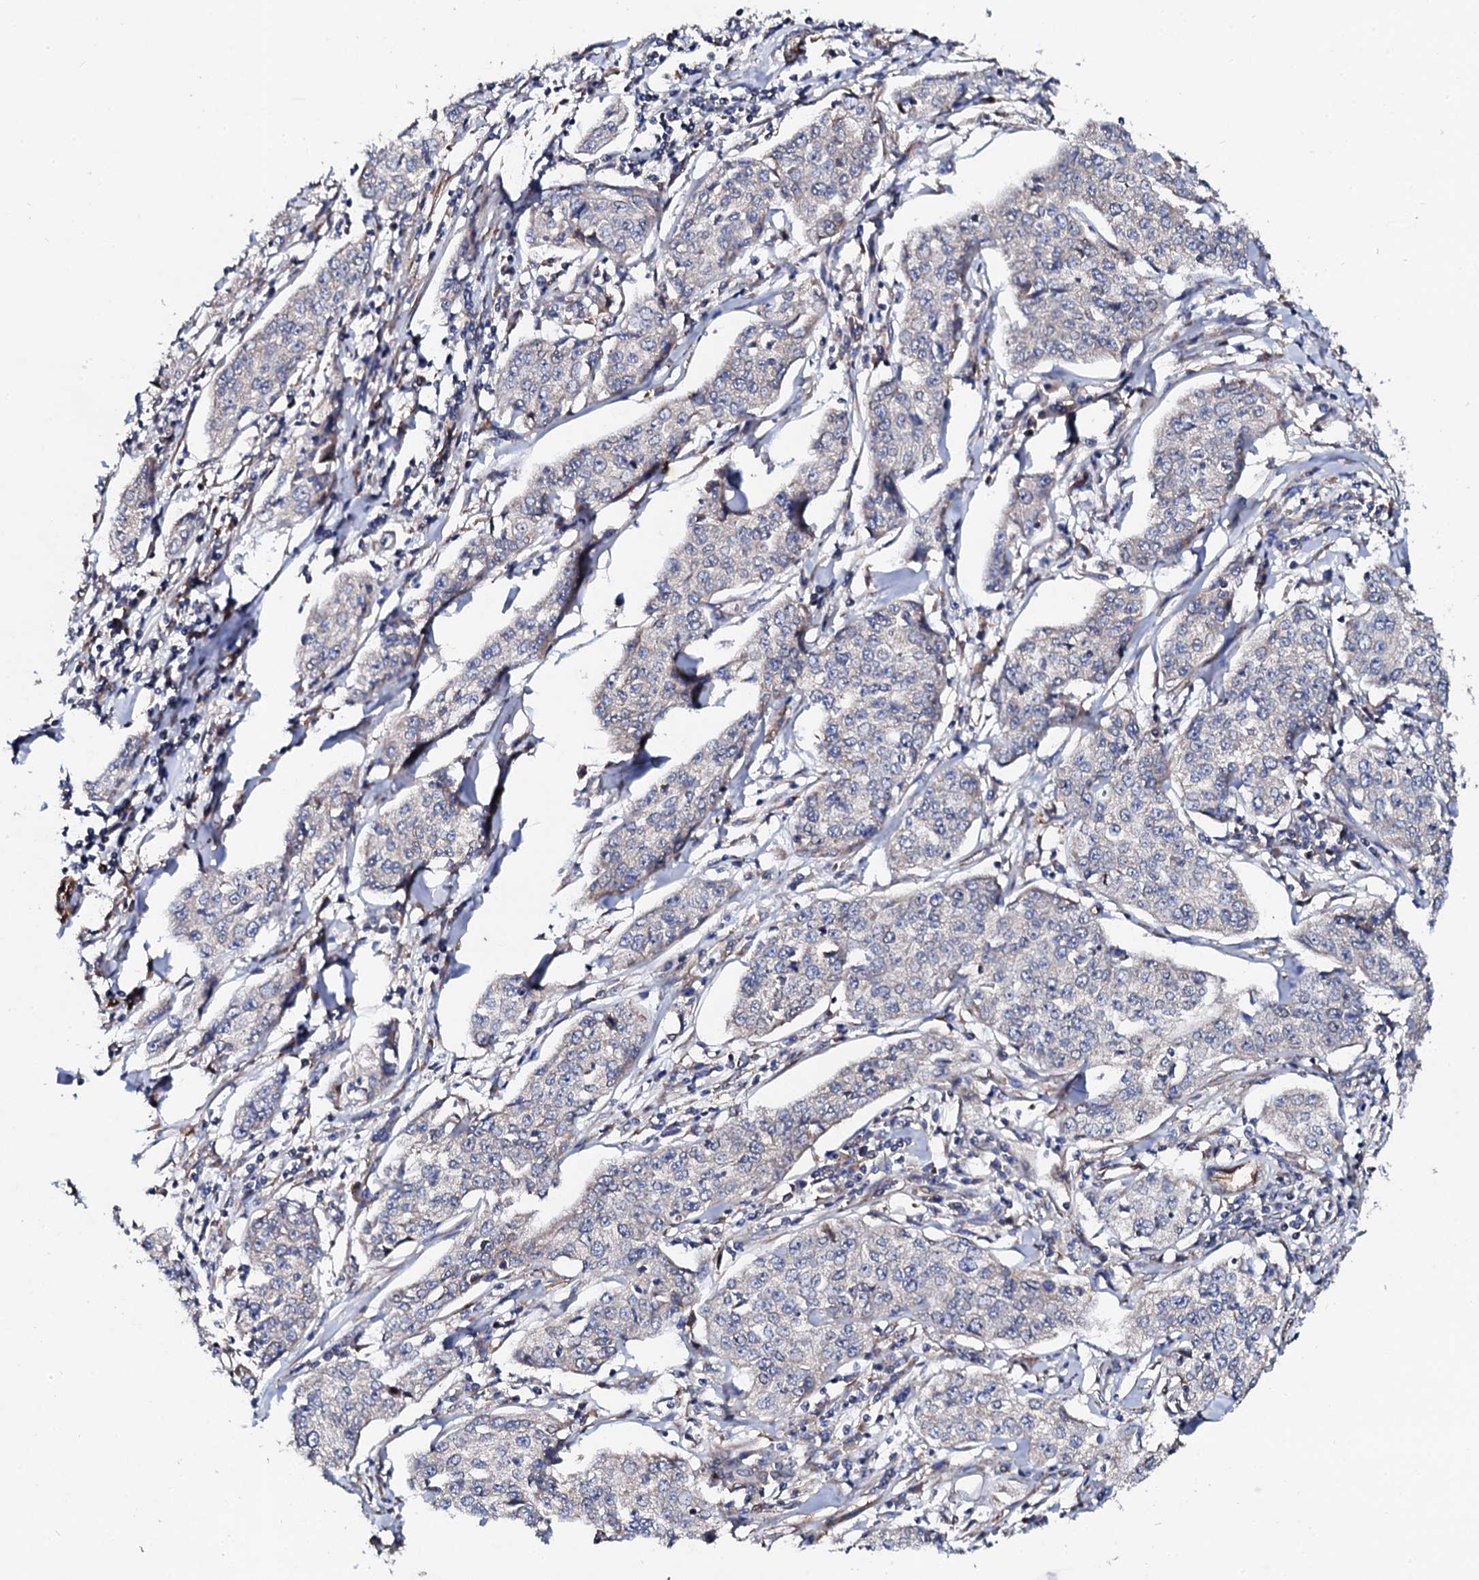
{"staining": {"intensity": "negative", "quantity": "none", "location": "none"}, "tissue": "cervical cancer", "cell_type": "Tumor cells", "image_type": "cancer", "snomed": [{"axis": "morphology", "description": "Squamous cell carcinoma, NOS"}, {"axis": "topography", "description": "Cervix"}], "caption": "Human cervical cancer stained for a protein using IHC demonstrates no staining in tumor cells.", "gene": "DBX1", "patient": {"sex": "female", "age": 35}}